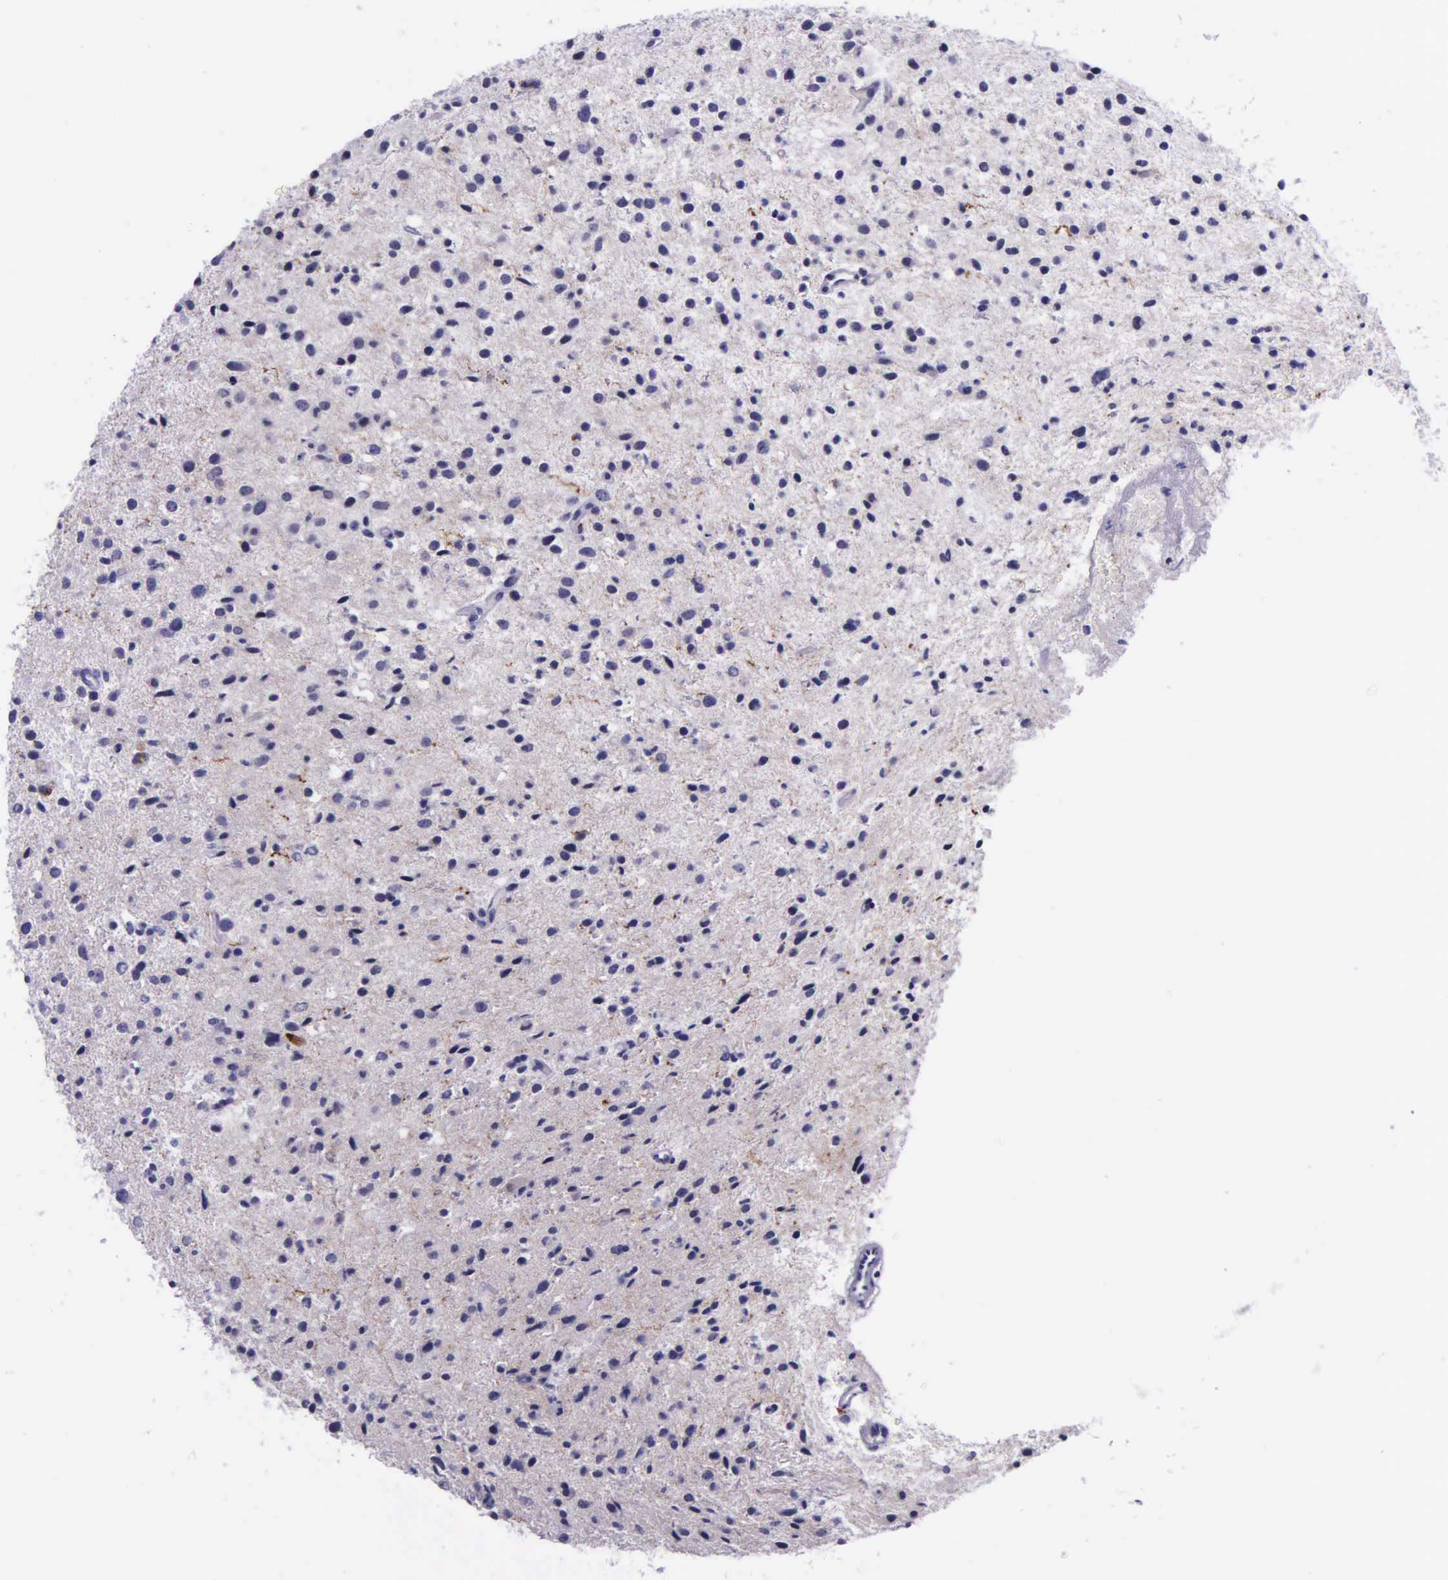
{"staining": {"intensity": "negative", "quantity": "none", "location": "none"}, "tissue": "glioma", "cell_type": "Tumor cells", "image_type": "cancer", "snomed": [{"axis": "morphology", "description": "Glioma, malignant, Low grade"}, {"axis": "topography", "description": "Brain"}], "caption": "Histopathology image shows no significant protein positivity in tumor cells of malignant glioma (low-grade). (DAB immunohistochemistry (IHC) with hematoxylin counter stain).", "gene": "AHNAK2", "patient": {"sex": "female", "age": 46}}